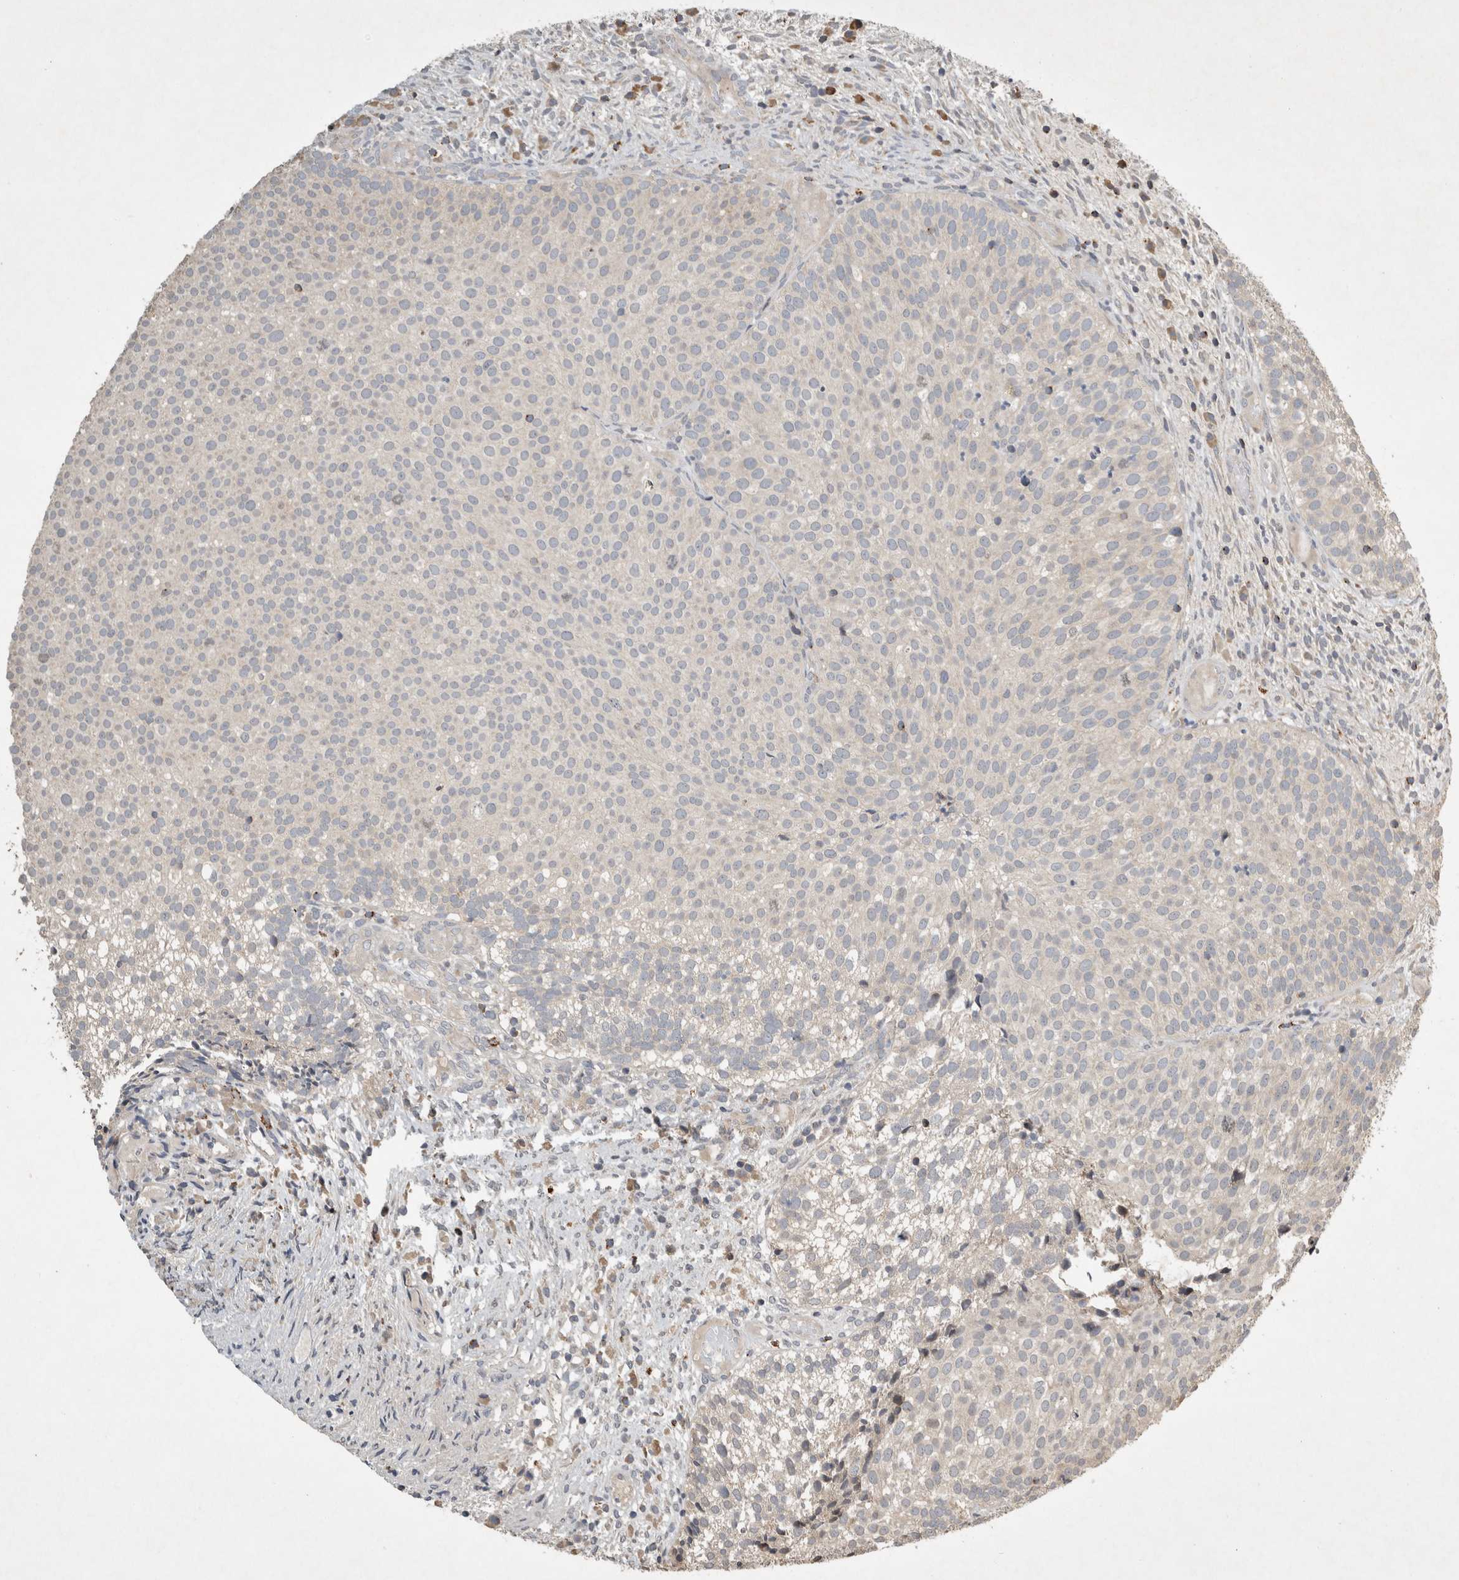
{"staining": {"intensity": "negative", "quantity": "none", "location": "none"}, "tissue": "urothelial cancer", "cell_type": "Tumor cells", "image_type": "cancer", "snomed": [{"axis": "morphology", "description": "Urothelial carcinoma, Low grade"}, {"axis": "topography", "description": "Urinary bladder"}], "caption": "IHC micrograph of human low-grade urothelial carcinoma stained for a protein (brown), which exhibits no positivity in tumor cells. (Immunohistochemistry (ihc), brightfield microscopy, high magnification).", "gene": "SERAC1", "patient": {"sex": "male", "age": 86}}